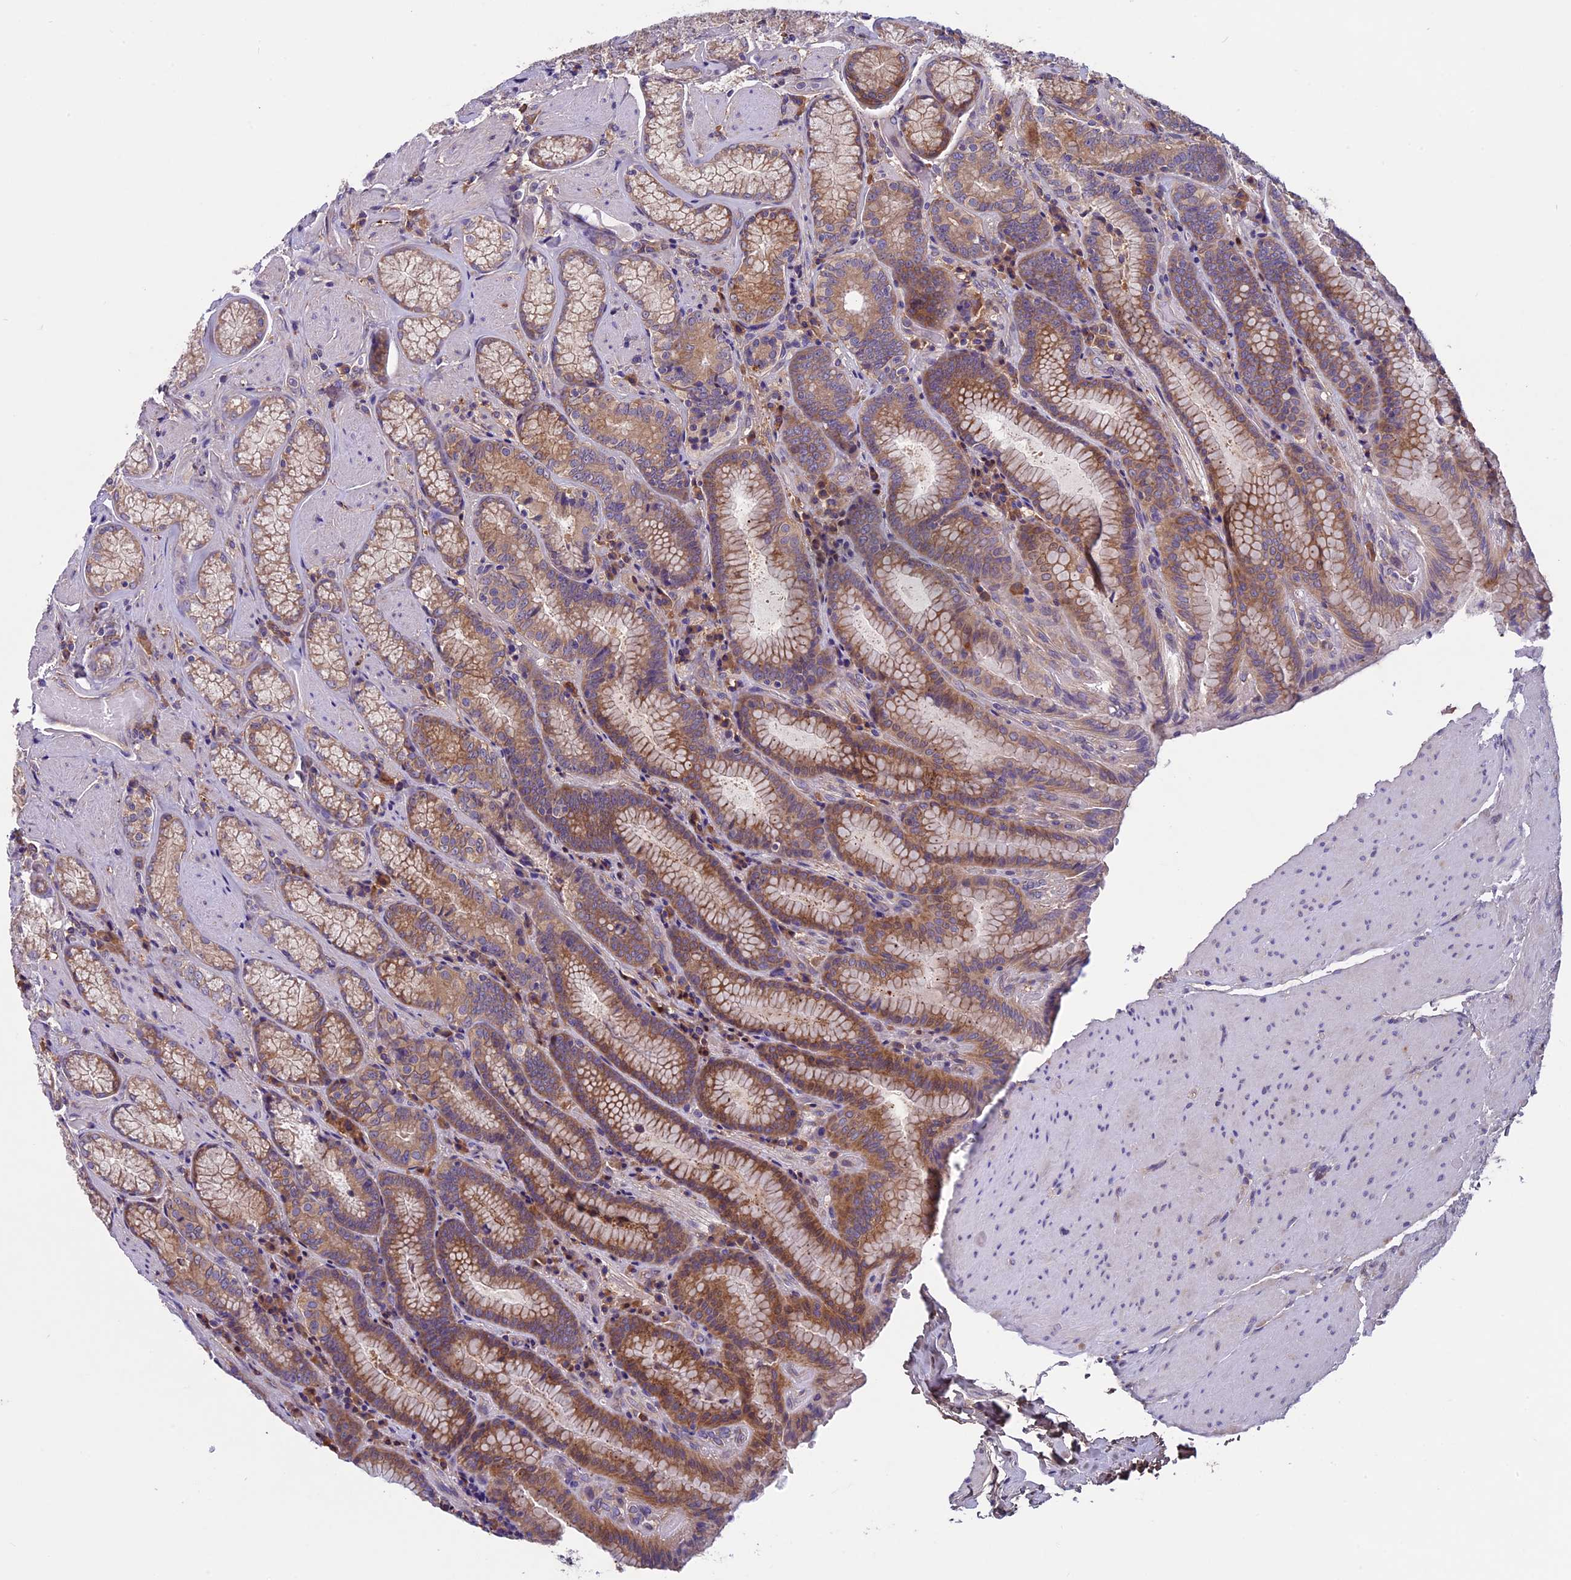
{"staining": {"intensity": "moderate", "quantity": ">75%", "location": "cytoplasmic/membranous"}, "tissue": "stomach", "cell_type": "Glandular cells", "image_type": "normal", "snomed": [{"axis": "morphology", "description": "Normal tissue, NOS"}, {"axis": "topography", "description": "Stomach, upper"}, {"axis": "topography", "description": "Stomach, lower"}], "caption": "IHC image of unremarkable stomach: stomach stained using IHC reveals medium levels of moderate protein expression localized specifically in the cytoplasmic/membranous of glandular cells, appearing as a cytoplasmic/membranous brown color.", "gene": "DCTN5", "patient": {"sex": "female", "age": 76}}